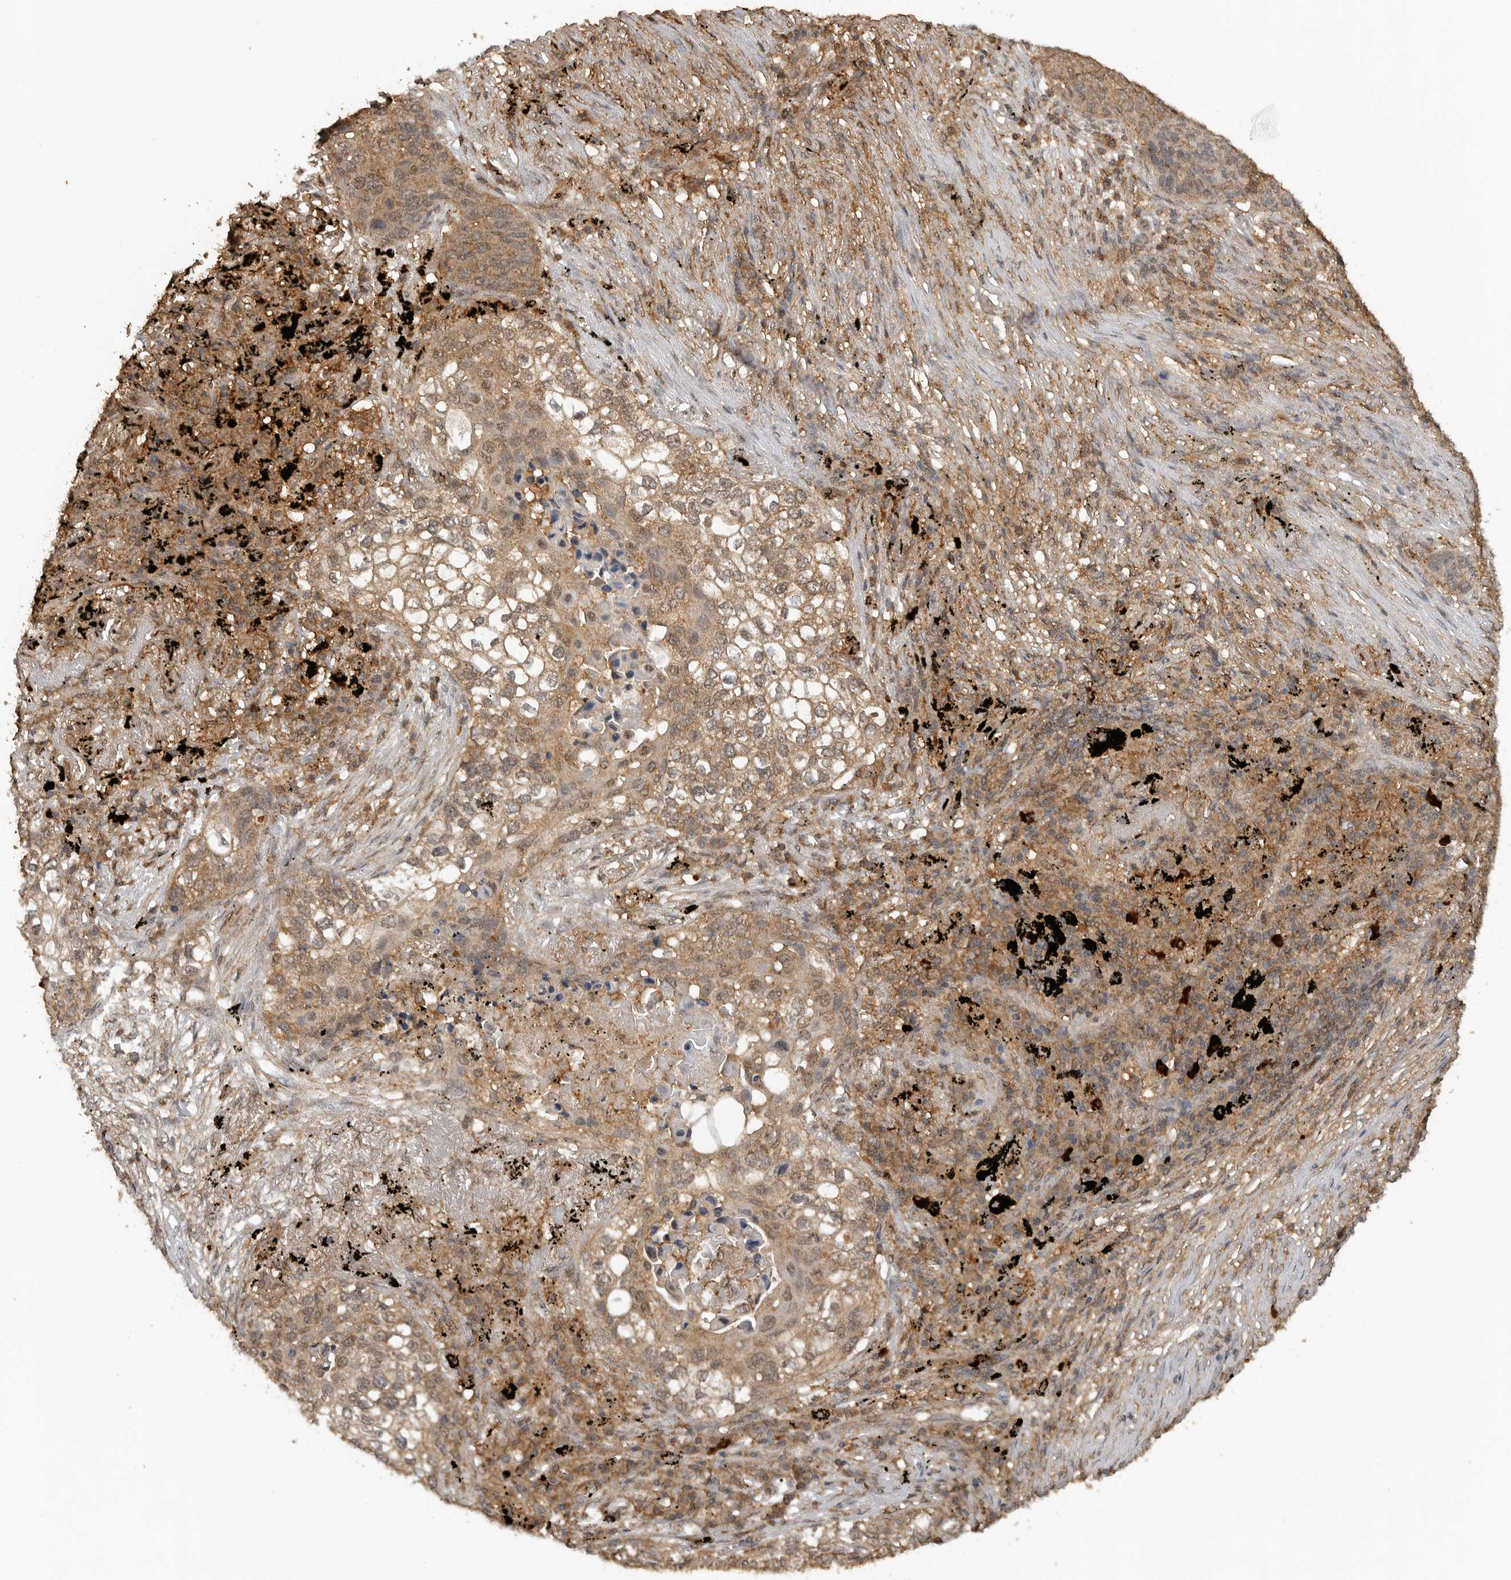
{"staining": {"intensity": "weak", "quantity": ">75%", "location": "cytoplasmic/membranous,nuclear"}, "tissue": "lung cancer", "cell_type": "Tumor cells", "image_type": "cancer", "snomed": [{"axis": "morphology", "description": "Squamous cell carcinoma, NOS"}, {"axis": "topography", "description": "Lung"}], "caption": "Protein staining of lung cancer (squamous cell carcinoma) tissue displays weak cytoplasmic/membranous and nuclear positivity in about >75% of tumor cells.", "gene": "ICOSLG", "patient": {"sex": "female", "age": 63}}